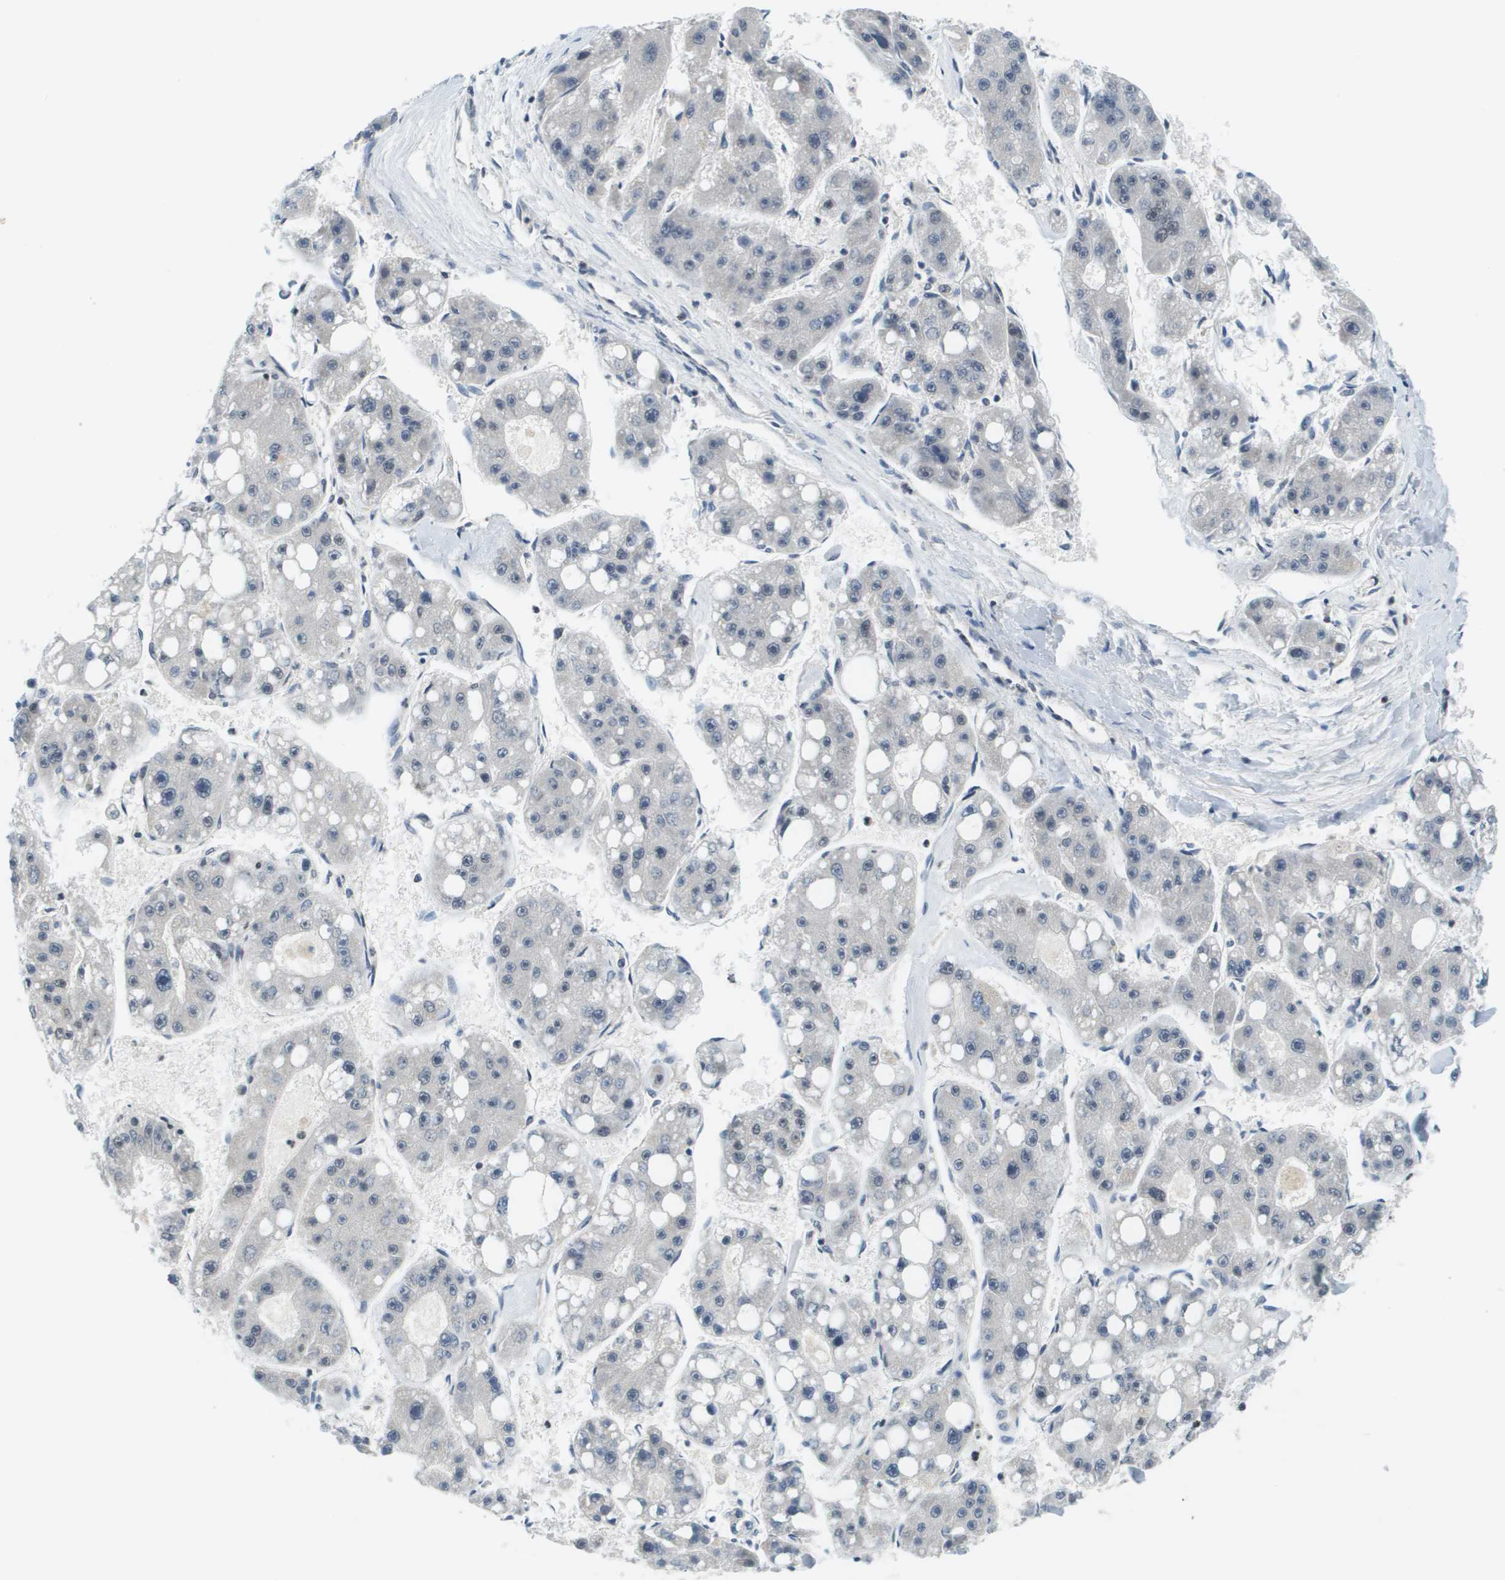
{"staining": {"intensity": "negative", "quantity": "none", "location": "none"}, "tissue": "liver cancer", "cell_type": "Tumor cells", "image_type": "cancer", "snomed": [{"axis": "morphology", "description": "Carcinoma, Hepatocellular, NOS"}, {"axis": "topography", "description": "Liver"}], "caption": "Human liver hepatocellular carcinoma stained for a protein using immunohistochemistry (IHC) exhibits no expression in tumor cells.", "gene": "CBX5", "patient": {"sex": "female", "age": 61}}